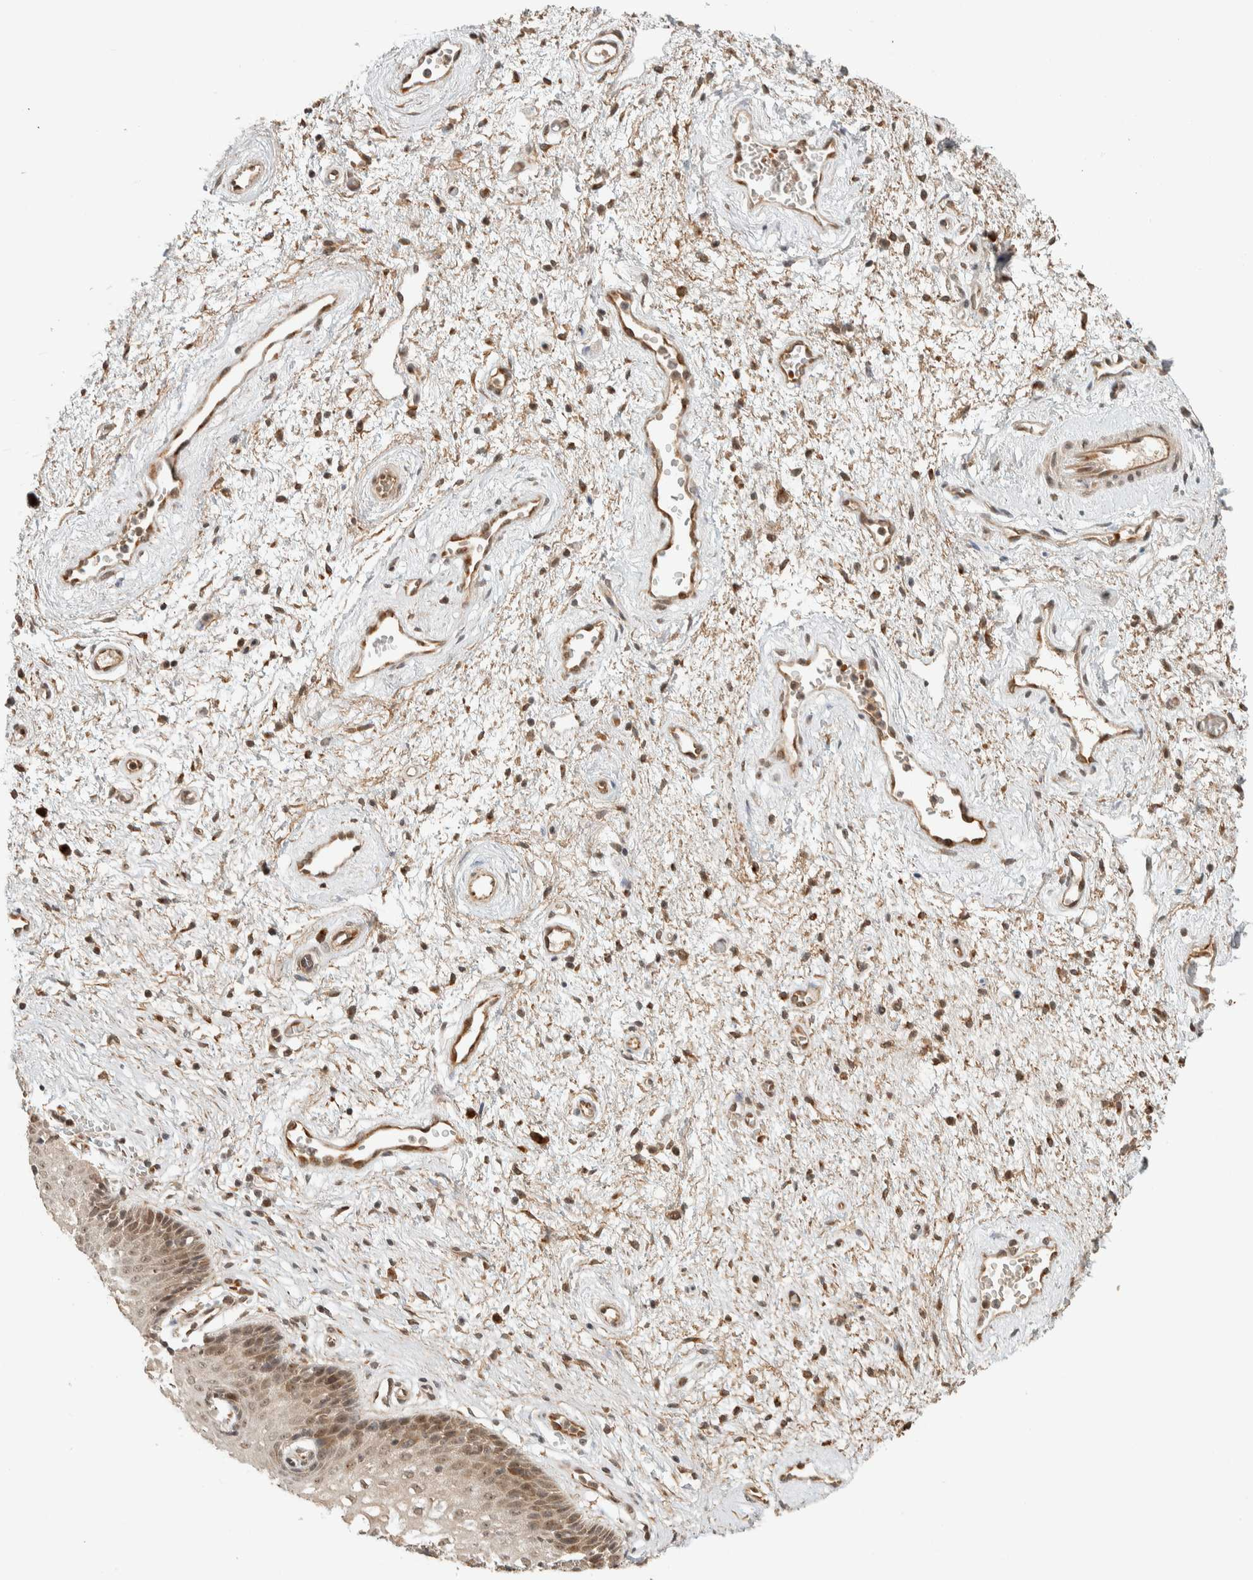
{"staining": {"intensity": "weak", "quantity": ">75%", "location": "cytoplasmic/membranous,nuclear"}, "tissue": "vagina", "cell_type": "Squamous epithelial cells", "image_type": "normal", "snomed": [{"axis": "morphology", "description": "Normal tissue, NOS"}, {"axis": "topography", "description": "Vagina"}], "caption": "The micrograph reveals immunohistochemical staining of normal vagina. There is weak cytoplasmic/membranous,nuclear staining is identified in approximately >75% of squamous epithelial cells. (Brightfield microscopy of DAB IHC at high magnification).", "gene": "ZBTB2", "patient": {"sex": "female", "age": 34}}